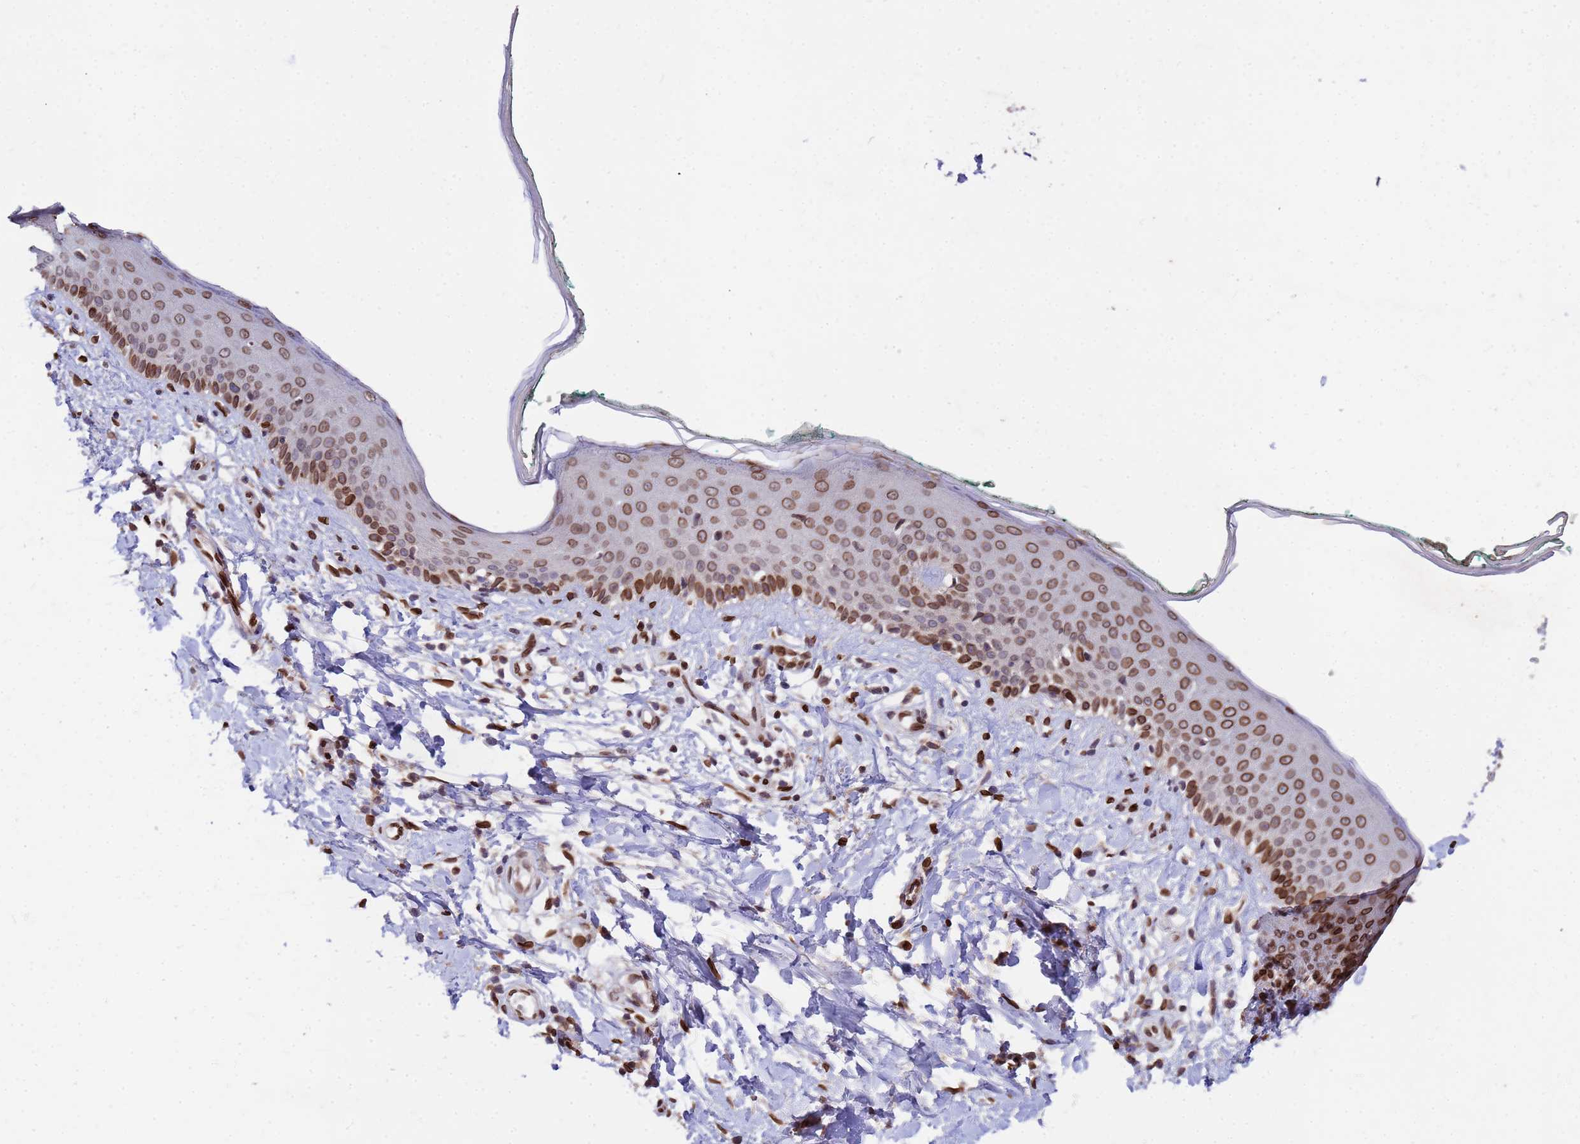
{"staining": {"intensity": "moderate", "quantity": ">75%", "location": "nuclear"}, "tissue": "skin", "cell_type": "Fibroblasts", "image_type": "normal", "snomed": [{"axis": "morphology", "description": "Normal tissue, NOS"}, {"axis": "morphology", "description": "Malignant melanoma, NOS"}, {"axis": "topography", "description": "Skin"}], "caption": "Immunohistochemistry of unremarkable human skin displays medium levels of moderate nuclear positivity in about >75% of fibroblasts. Nuclei are stained in blue.", "gene": "GPR135", "patient": {"sex": "male", "age": 62}}